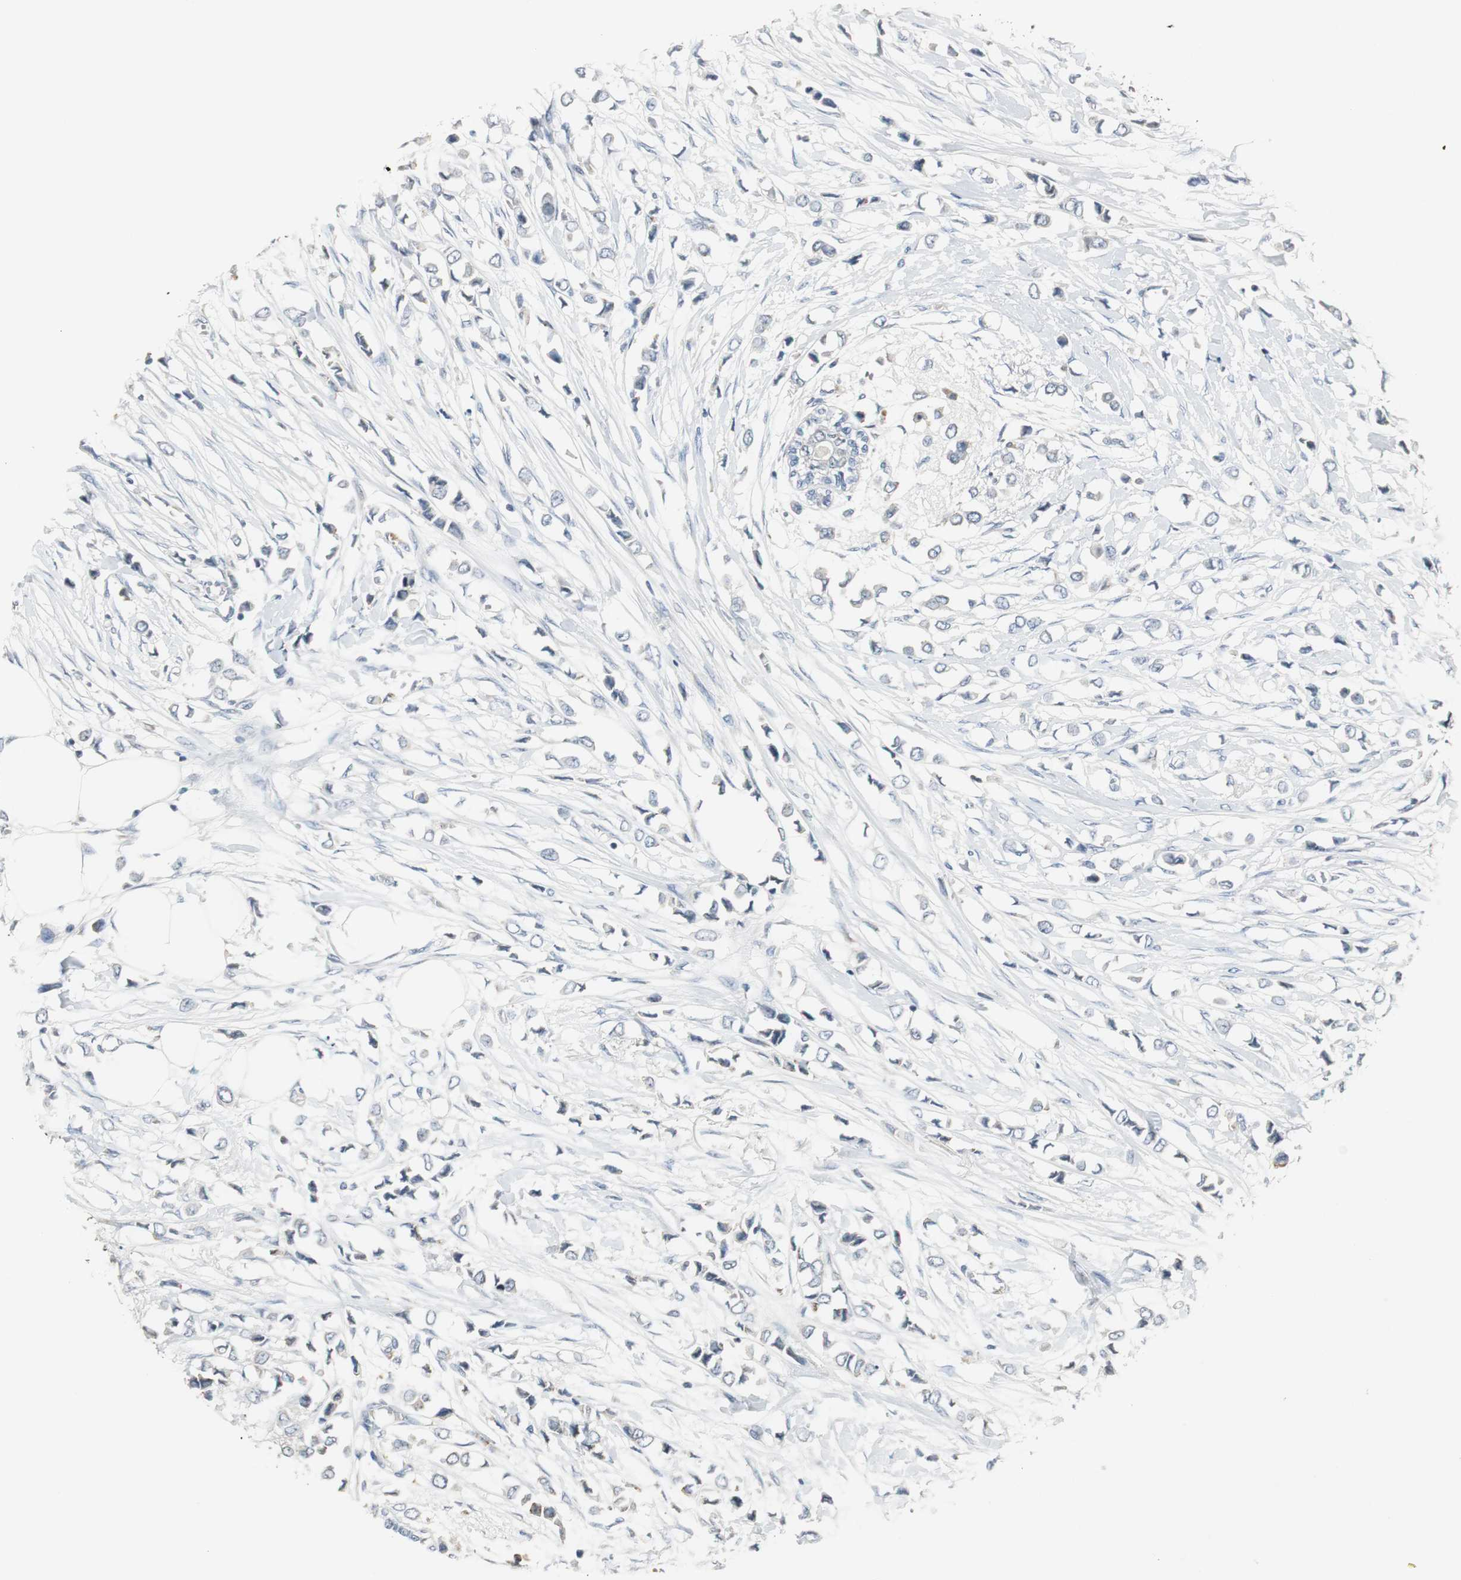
{"staining": {"intensity": "negative", "quantity": "none", "location": "none"}, "tissue": "breast cancer", "cell_type": "Tumor cells", "image_type": "cancer", "snomed": [{"axis": "morphology", "description": "Lobular carcinoma"}, {"axis": "topography", "description": "Breast"}], "caption": "A high-resolution photomicrograph shows IHC staining of lobular carcinoma (breast), which displays no significant expression in tumor cells.", "gene": "CCT5", "patient": {"sex": "female", "age": 51}}